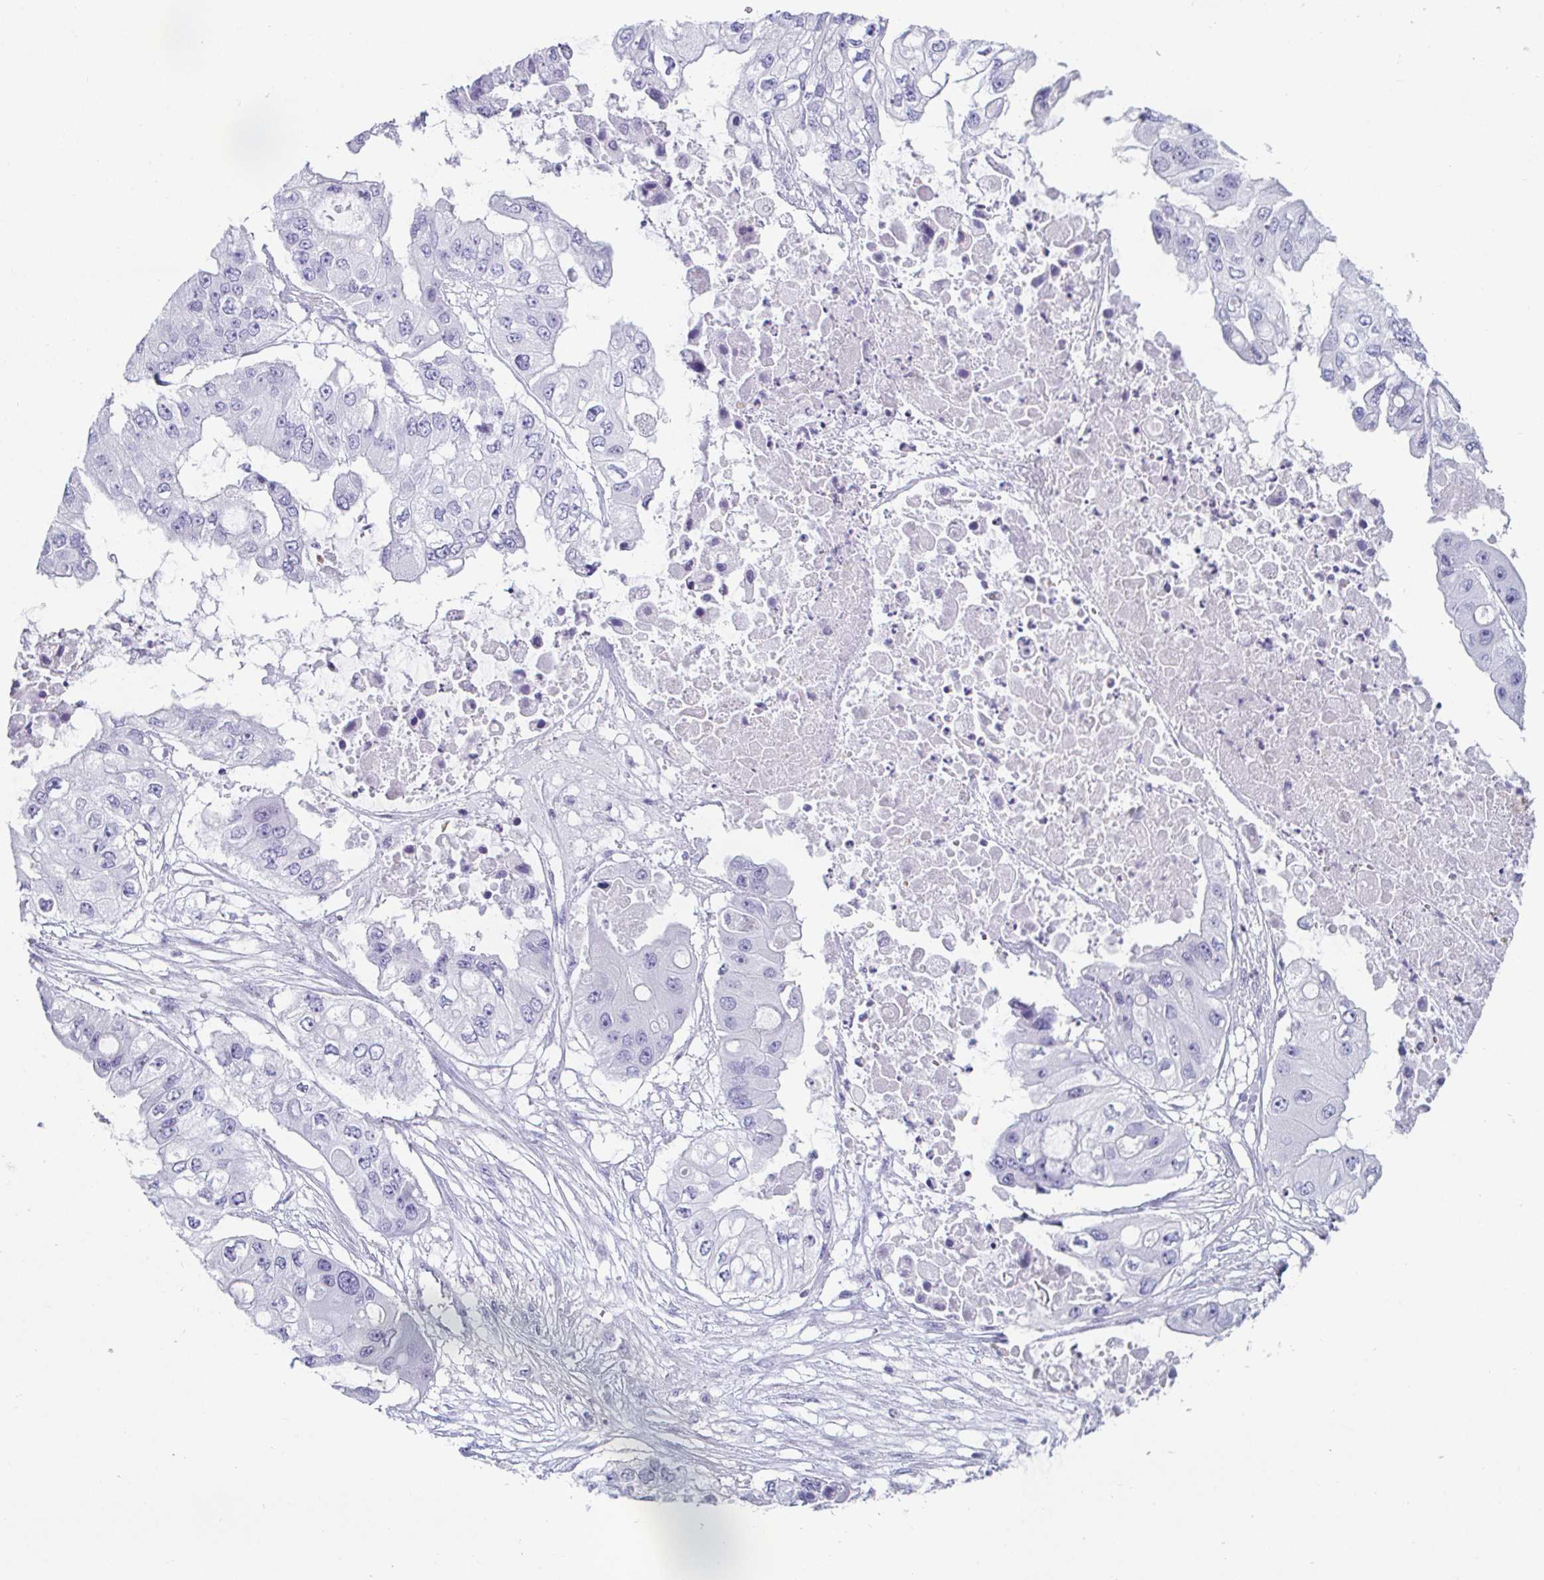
{"staining": {"intensity": "negative", "quantity": "none", "location": "none"}, "tissue": "ovarian cancer", "cell_type": "Tumor cells", "image_type": "cancer", "snomed": [{"axis": "morphology", "description": "Cystadenocarcinoma, serous, NOS"}, {"axis": "topography", "description": "Ovary"}], "caption": "DAB (3,3'-diaminobenzidine) immunohistochemical staining of ovarian serous cystadenocarcinoma reveals no significant expression in tumor cells.", "gene": "CREG2", "patient": {"sex": "female", "age": 56}}